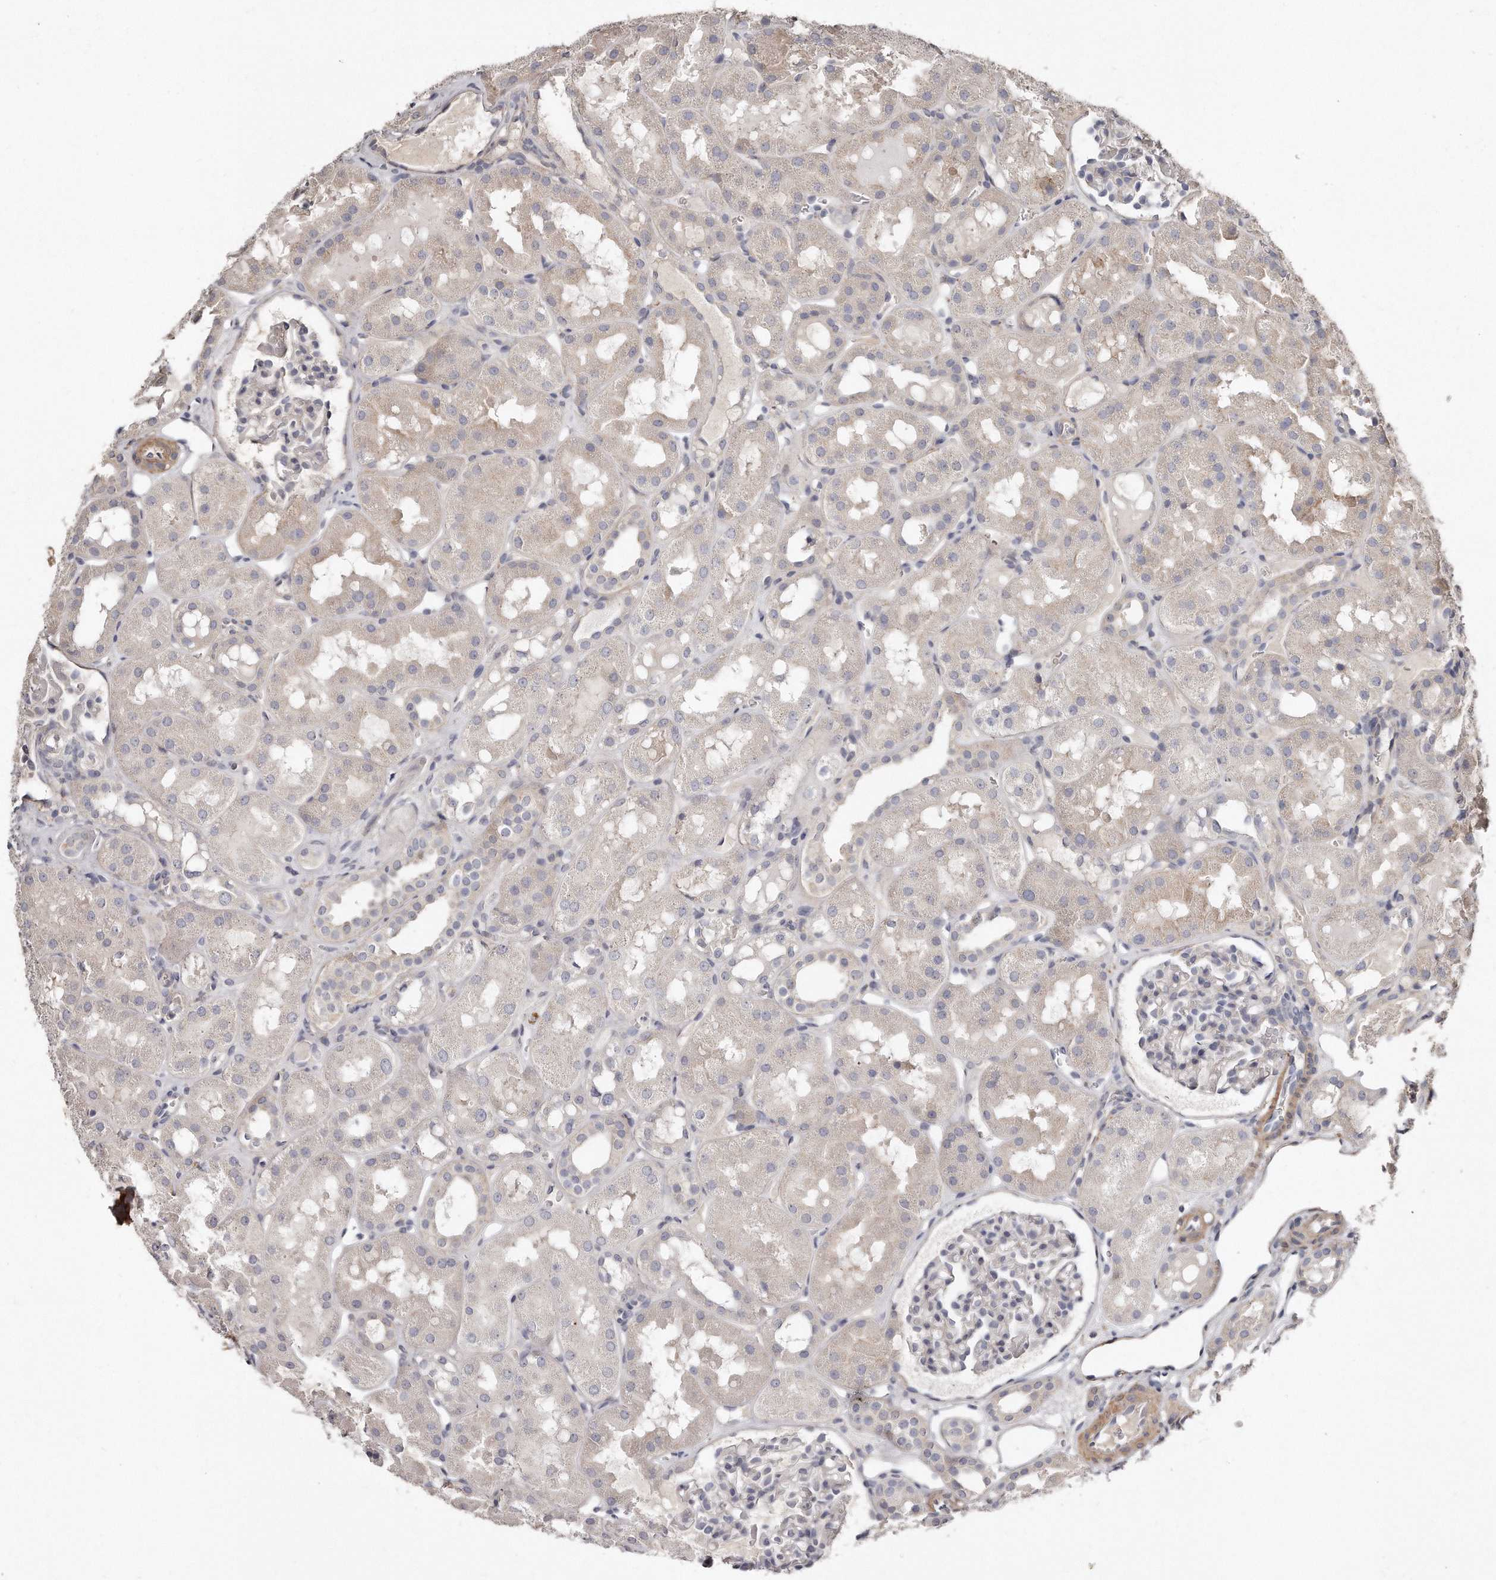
{"staining": {"intensity": "negative", "quantity": "none", "location": "none"}, "tissue": "kidney", "cell_type": "Cells in glomeruli", "image_type": "normal", "snomed": [{"axis": "morphology", "description": "Normal tissue, NOS"}, {"axis": "topography", "description": "Kidney"}], "caption": "Cells in glomeruli are negative for protein expression in benign human kidney. Nuclei are stained in blue.", "gene": "LMOD1", "patient": {"sex": "male", "age": 16}}